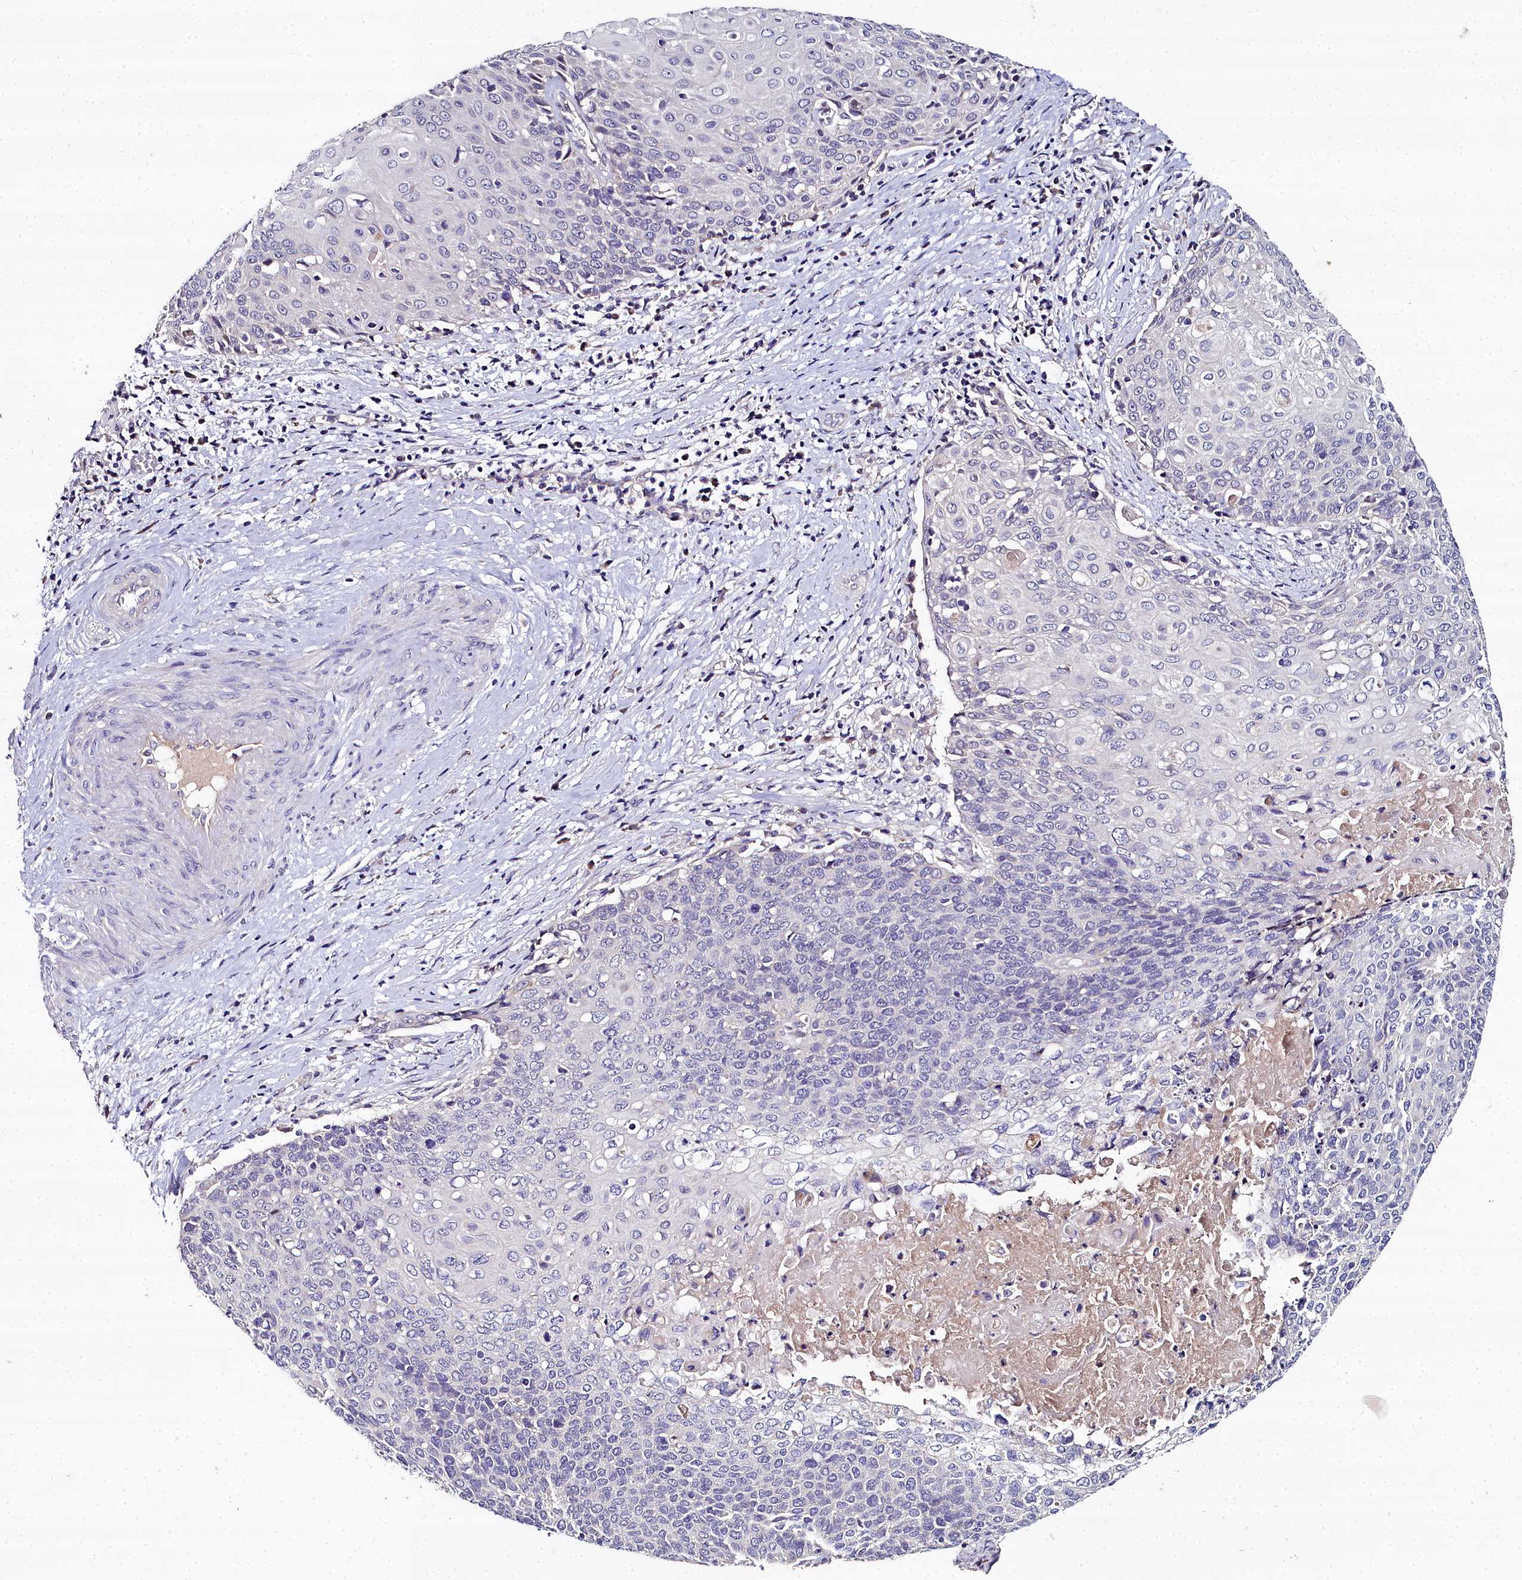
{"staining": {"intensity": "negative", "quantity": "none", "location": "none"}, "tissue": "cervical cancer", "cell_type": "Tumor cells", "image_type": "cancer", "snomed": [{"axis": "morphology", "description": "Squamous cell carcinoma, NOS"}, {"axis": "topography", "description": "Cervix"}], "caption": "Tumor cells show no significant expression in squamous cell carcinoma (cervical).", "gene": "NT5M", "patient": {"sex": "female", "age": 39}}